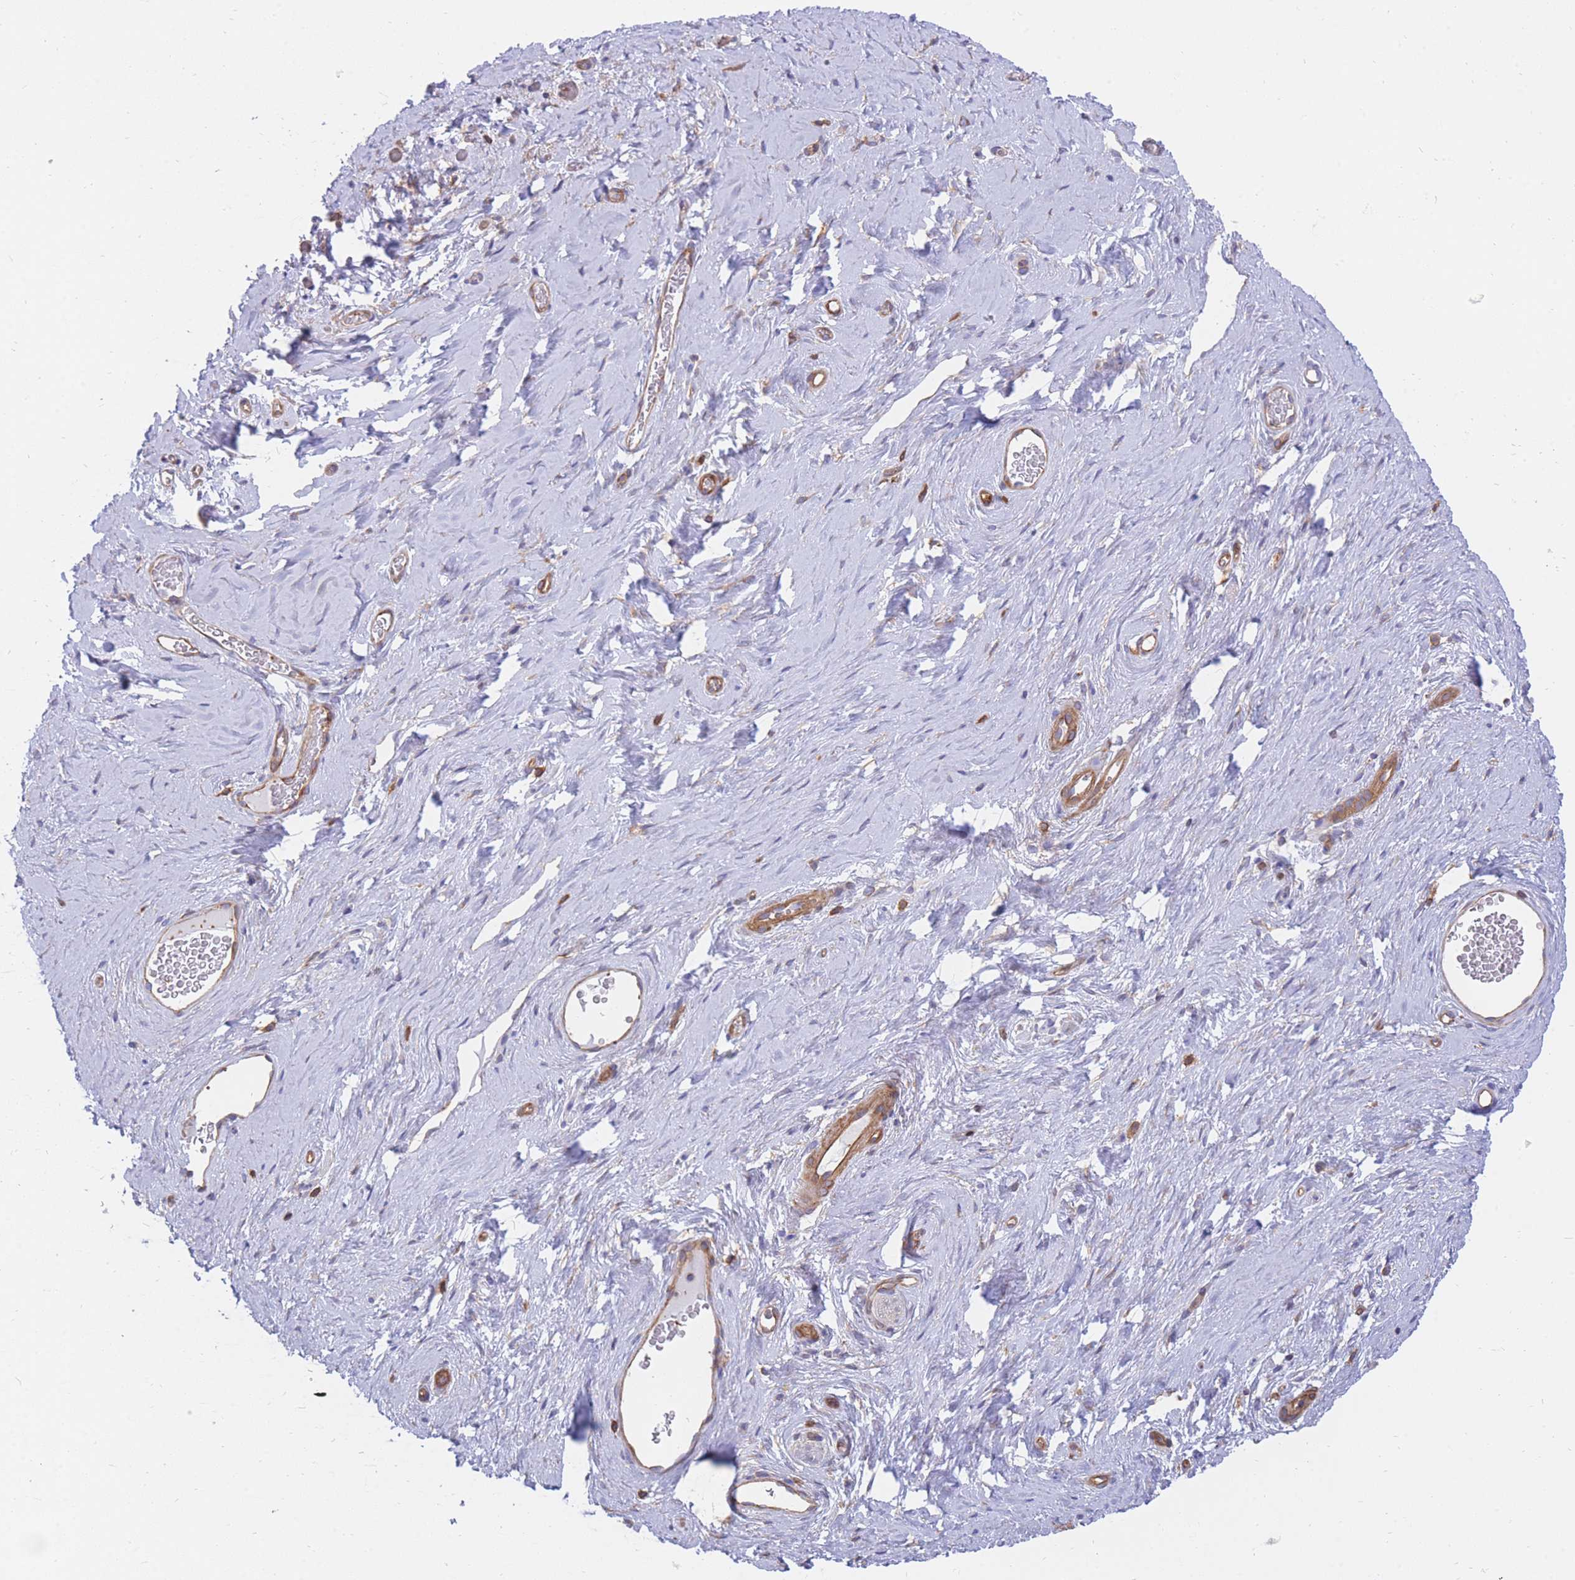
{"staining": {"intensity": "negative", "quantity": "none", "location": "none"}, "tissue": "soft tissue", "cell_type": "Chondrocytes", "image_type": "normal", "snomed": [{"axis": "morphology", "description": "Normal tissue, NOS"}, {"axis": "morphology", "description": "Adenocarcinoma, NOS"}, {"axis": "topography", "description": "Rectum"}, {"axis": "topography", "description": "Vagina"}, {"axis": "topography", "description": "Peripheral nerve tissue"}], "caption": "DAB (3,3'-diaminobenzidine) immunohistochemical staining of normal human soft tissue displays no significant expression in chondrocytes.", "gene": "REM1", "patient": {"sex": "female", "age": 71}}